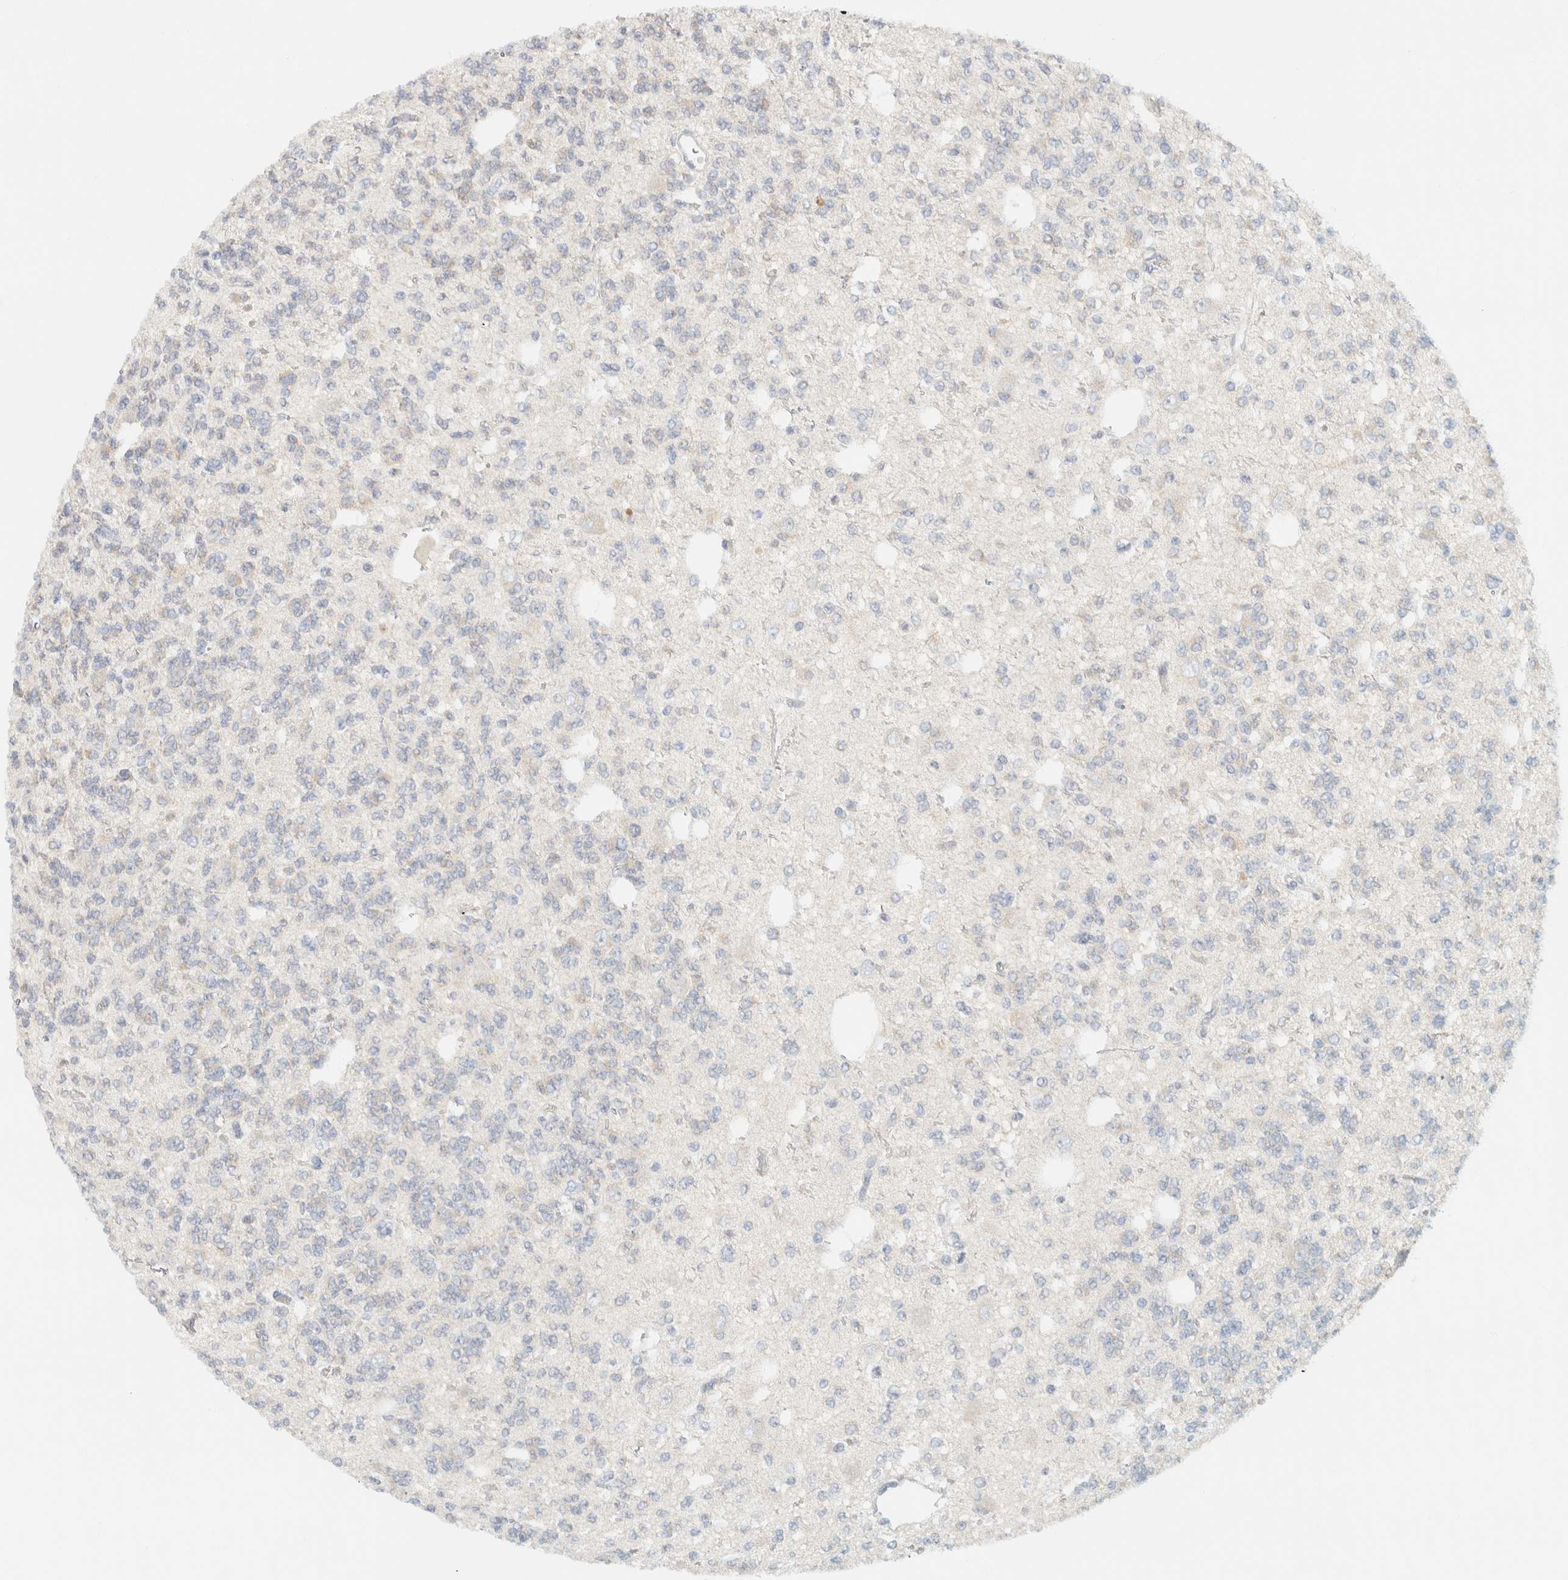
{"staining": {"intensity": "negative", "quantity": "none", "location": "none"}, "tissue": "glioma", "cell_type": "Tumor cells", "image_type": "cancer", "snomed": [{"axis": "morphology", "description": "Glioma, malignant, Low grade"}, {"axis": "topography", "description": "Brain"}], "caption": "DAB immunohistochemical staining of malignant low-grade glioma demonstrates no significant expression in tumor cells.", "gene": "PTGES3L-AARSD1", "patient": {"sex": "male", "age": 38}}